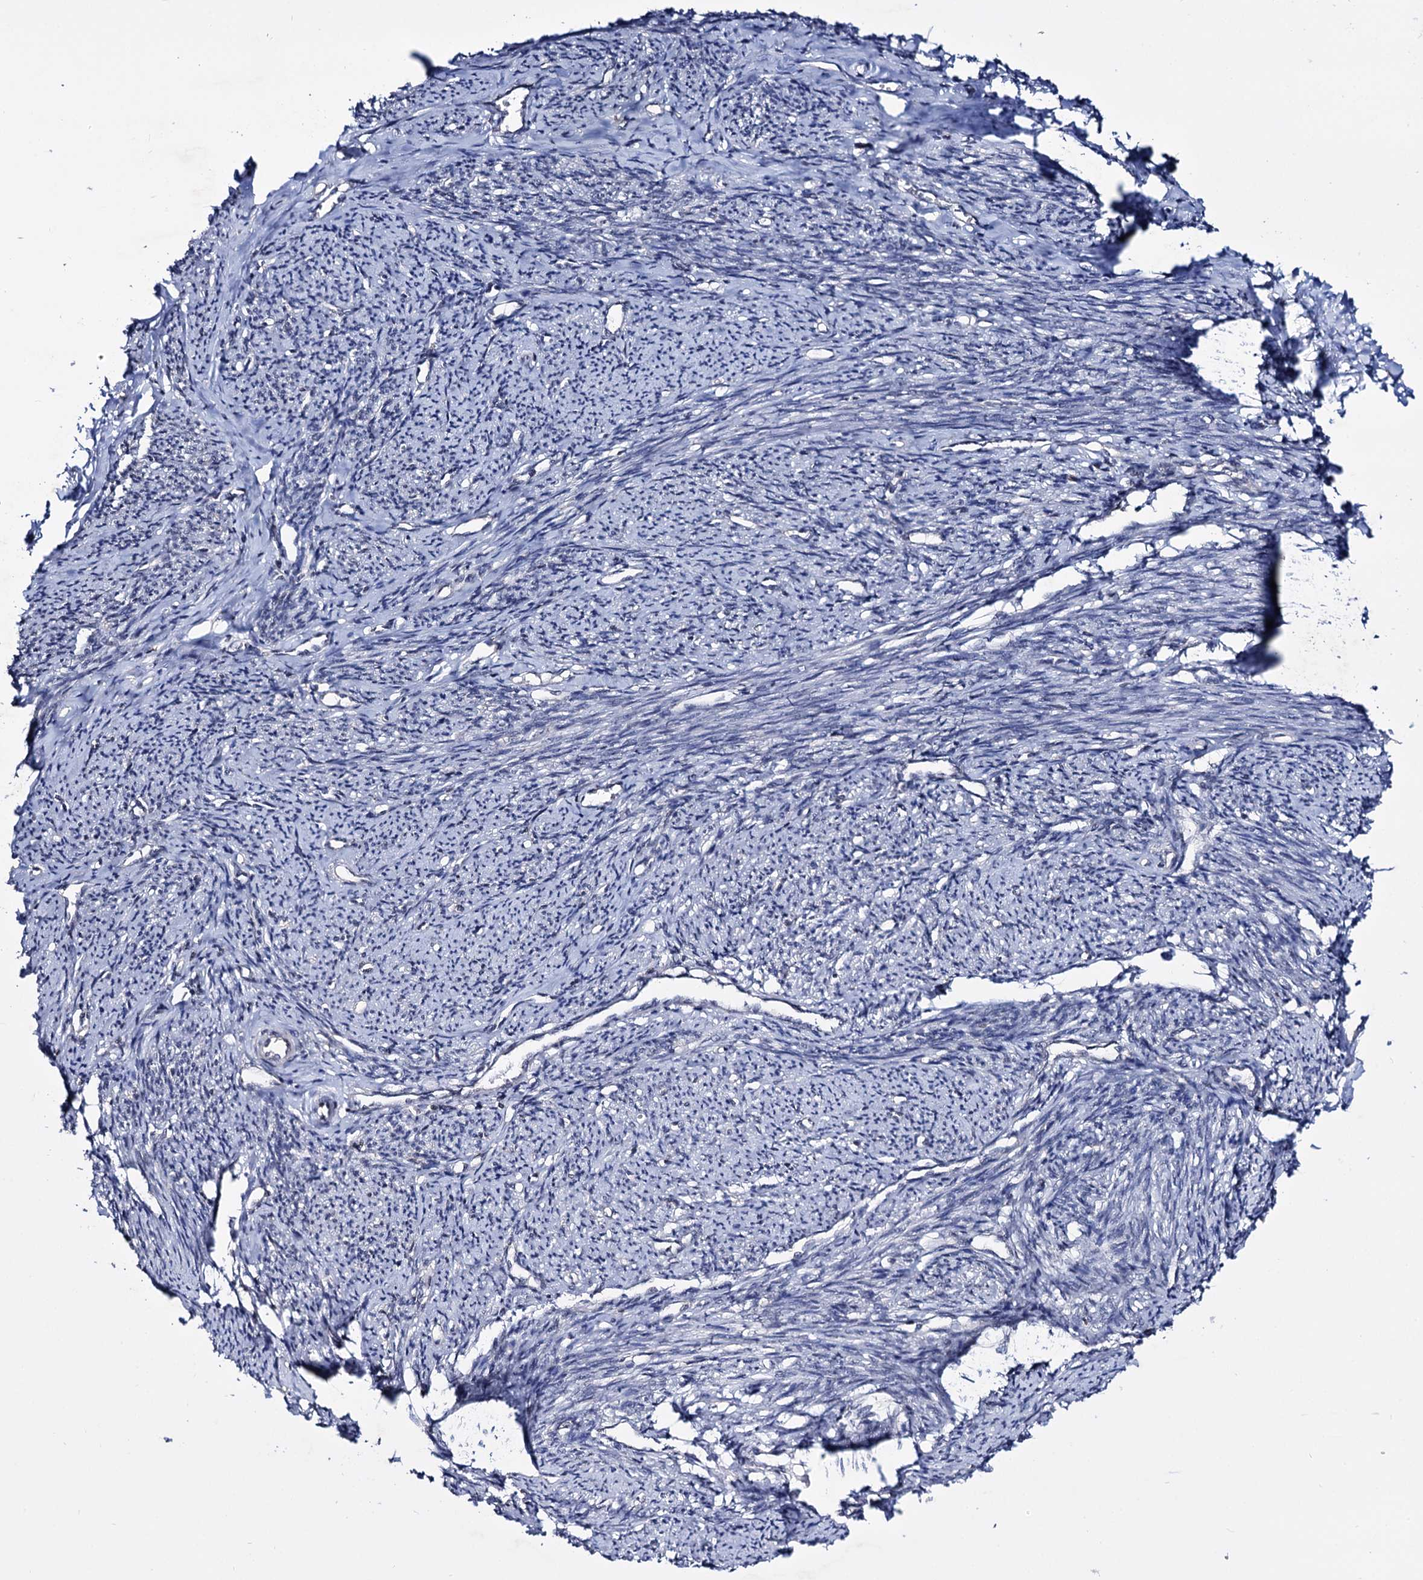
{"staining": {"intensity": "weak", "quantity": "25%-75%", "location": "cytoplasmic/membranous,nuclear"}, "tissue": "smooth muscle", "cell_type": "Smooth muscle cells", "image_type": "normal", "snomed": [{"axis": "morphology", "description": "Normal tissue, NOS"}, {"axis": "topography", "description": "Smooth muscle"}, {"axis": "topography", "description": "Uterus"}], "caption": "An IHC histopathology image of benign tissue is shown. Protein staining in brown labels weak cytoplasmic/membranous,nuclear positivity in smooth muscle within smooth muscle cells. The protein of interest is shown in brown color, while the nuclei are stained blue.", "gene": "SMCHD1", "patient": {"sex": "female", "age": 59}}